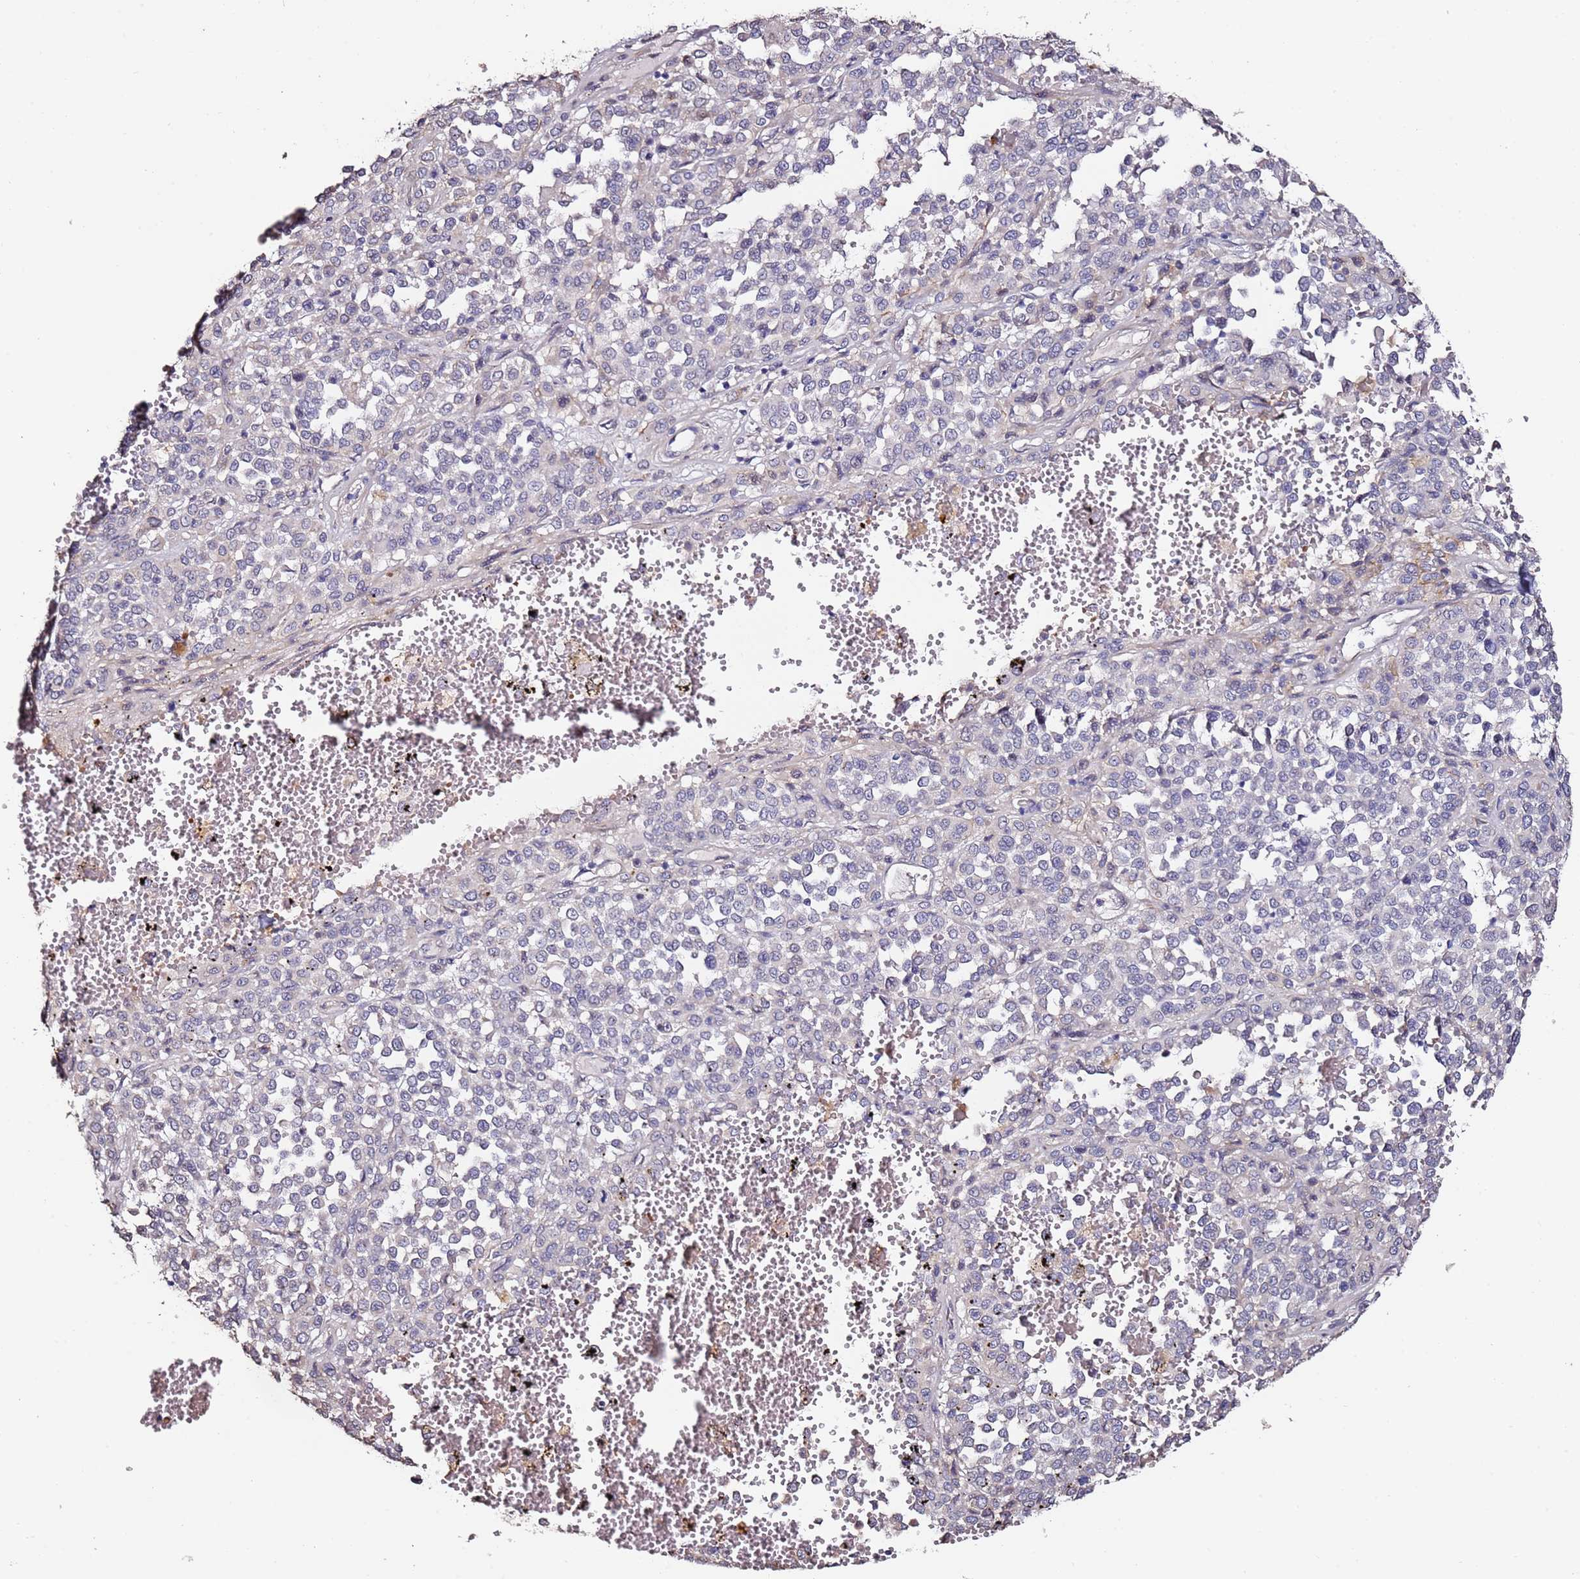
{"staining": {"intensity": "negative", "quantity": "none", "location": "none"}, "tissue": "melanoma", "cell_type": "Tumor cells", "image_type": "cancer", "snomed": [{"axis": "morphology", "description": "Malignant melanoma, Metastatic site"}, {"axis": "topography", "description": "Pancreas"}], "caption": "Immunohistochemistry (IHC) histopathology image of neoplastic tissue: malignant melanoma (metastatic site) stained with DAB (3,3'-diaminobenzidine) displays no significant protein expression in tumor cells. Nuclei are stained in blue.", "gene": "C3orf80", "patient": {"sex": "female", "age": 30}}